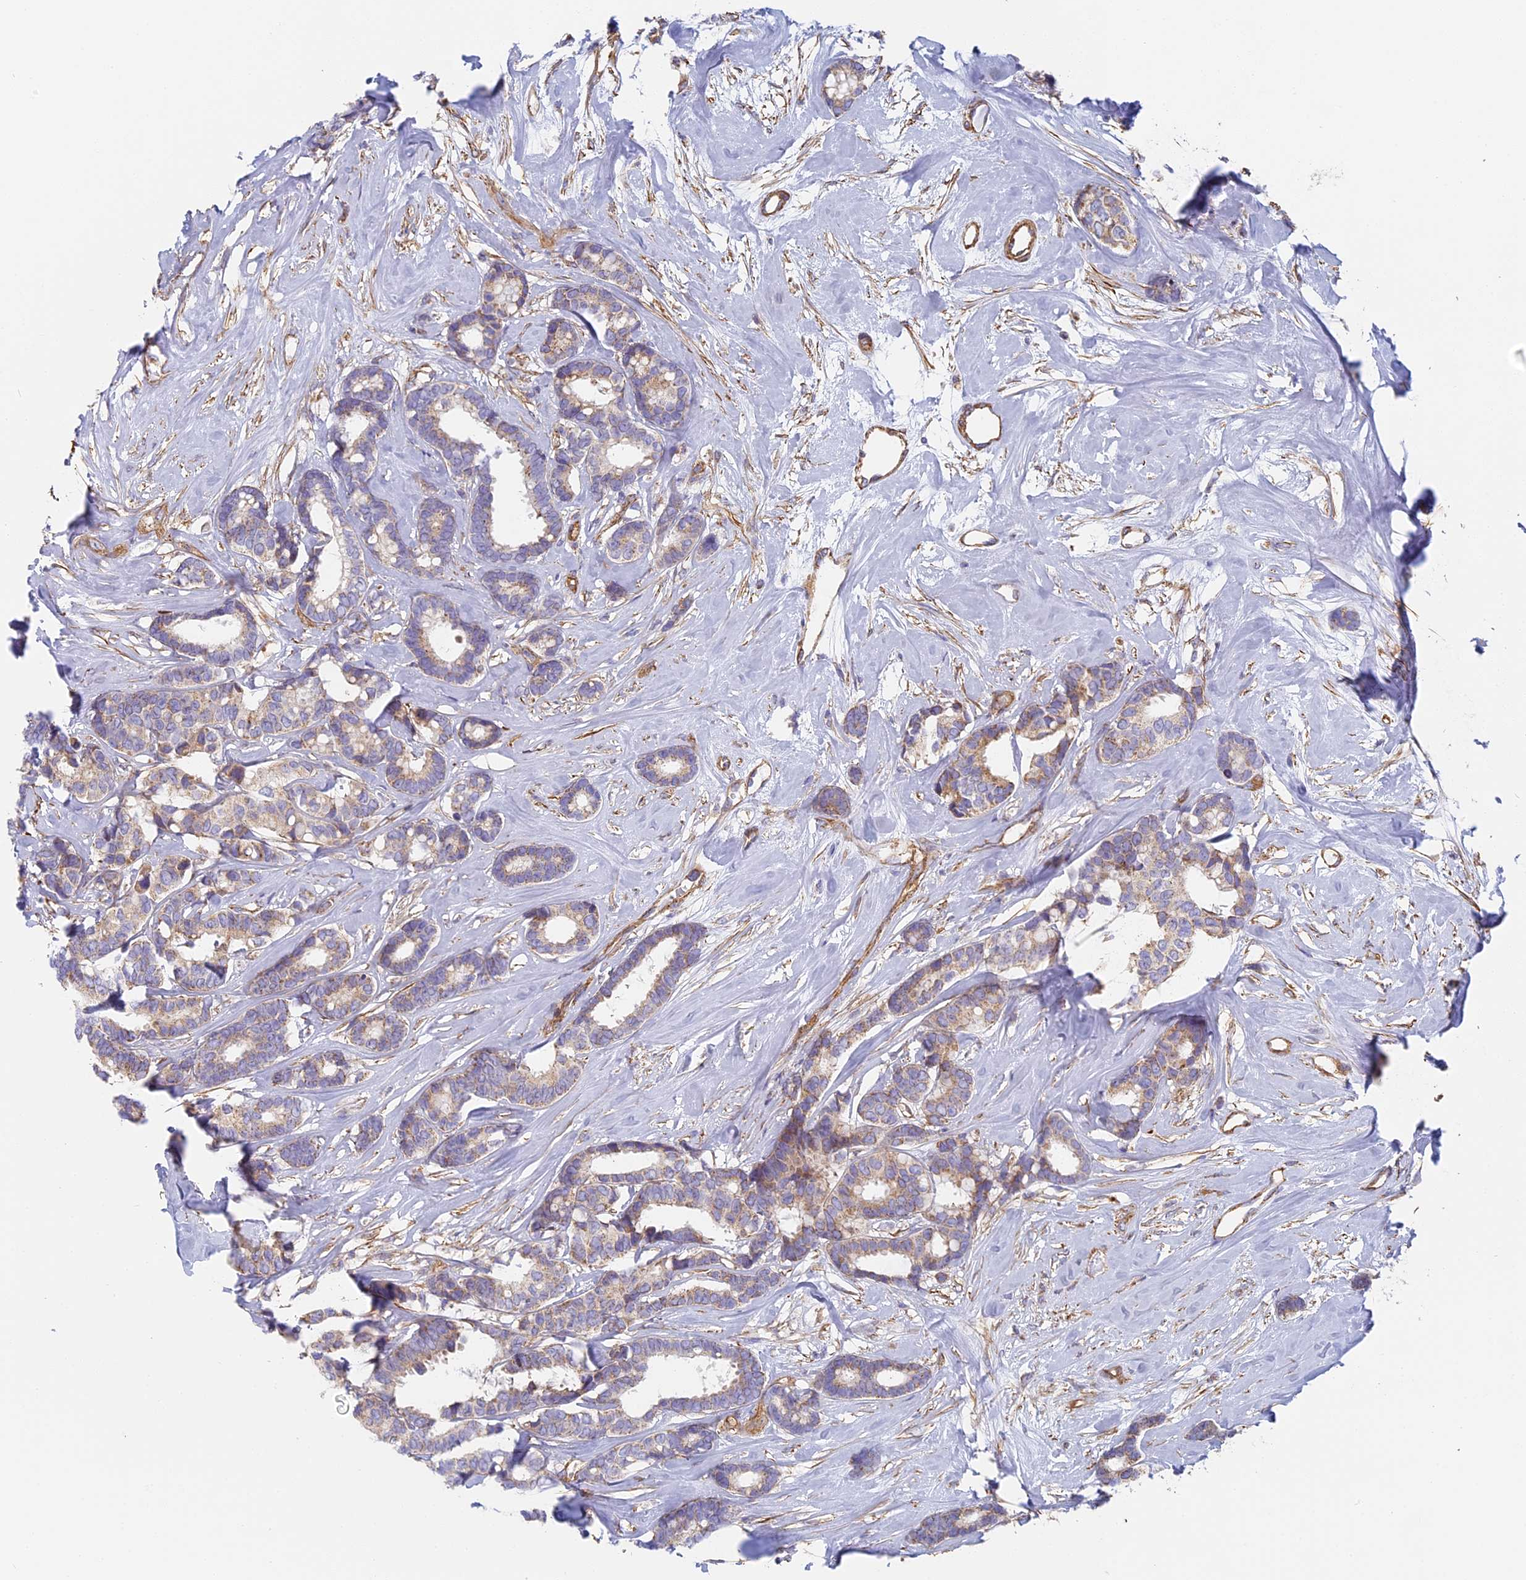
{"staining": {"intensity": "weak", "quantity": "25%-75%", "location": "cytoplasmic/membranous"}, "tissue": "breast cancer", "cell_type": "Tumor cells", "image_type": "cancer", "snomed": [{"axis": "morphology", "description": "Duct carcinoma"}, {"axis": "topography", "description": "Breast"}], "caption": "About 25%-75% of tumor cells in human breast cancer (infiltrating ductal carcinoma) reveal weak cytoplasmic/membranous protein positivity as visualized by brown immunohistochemical staining.", "gene": "DDA1", "patient": {"sex": "female", "age": 87}}